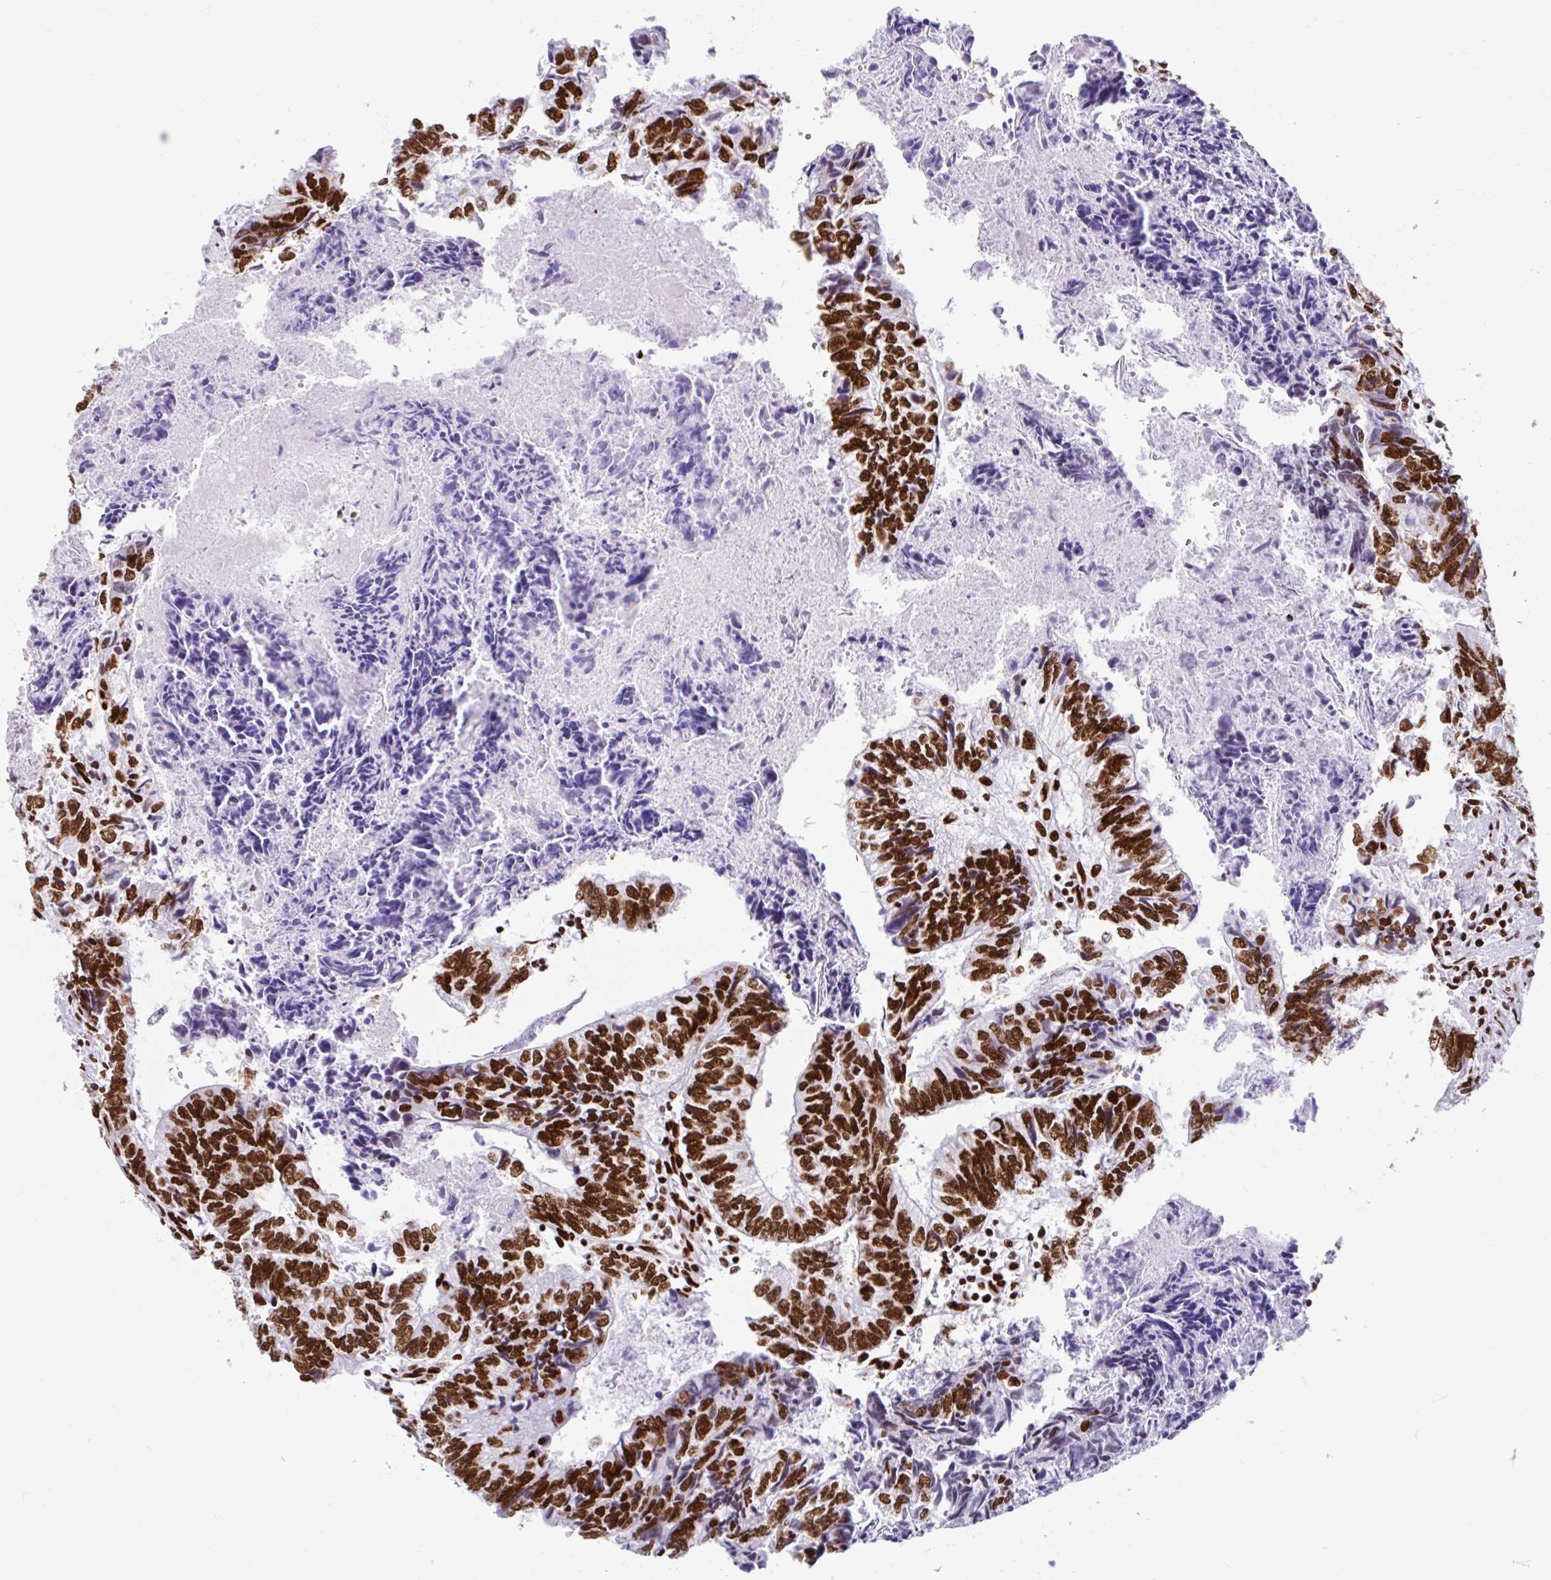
{"staining": {"intensity": "strong", "quantity": ">75%", "location": "nuclear"}, "tissue": "colorectal cancer", "cell_type": "Tumor cells", "image_type": "cancer", "snomed": [{"axis": "morphology", "description": "Adenocarcinoma, NOS"}, {"axis": "topography", "description": "Colon"}], "caption": "Protein expression analysis of colorectal cancer displays strong nuclear expression in approximately >75% of tumor cells.", "gene": "KHDRBS1", "patient": {"sex": "male", "age": 86}}